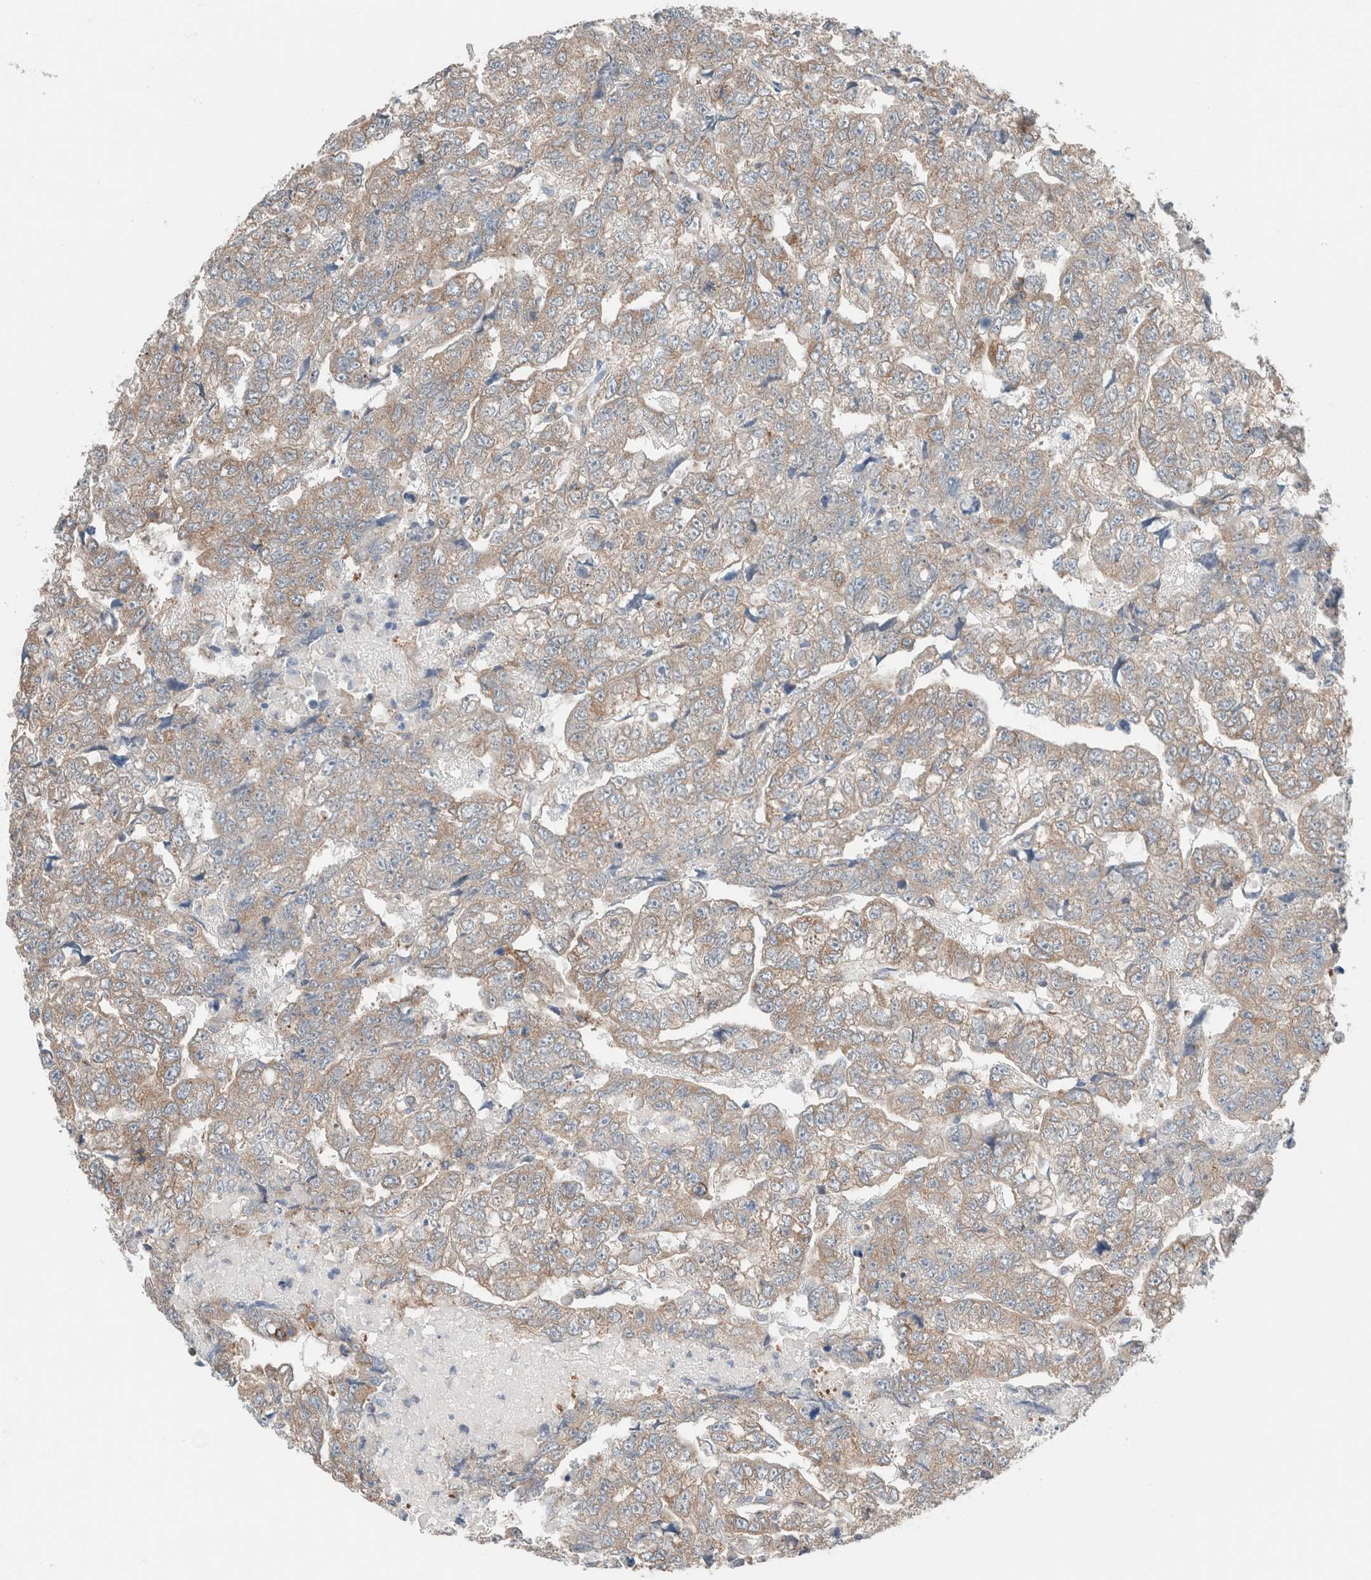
{"staining": {"intensity": "moderate", "quantity": ">75%", "location": "cytoplasmic/membranous"}, "tissue": "testis cancer", "cell_type": "Tumor cells", "image_type": "cancer", "snomed": [{"axis": "morphology", "description": "Carcinoma, Embryonal, NOS"}, {"axis": "topography", "description": "Testis"}], "caption": "Moderate cytoplasmic/membranous protein positivity is seen in approximately >75% of tumor cells in testis cancer. Ihc stains the protein of interest in brown and the nuclei are stained blue.", "gene": "CASC3", "patient": {"sex": "male", "age": 36}}